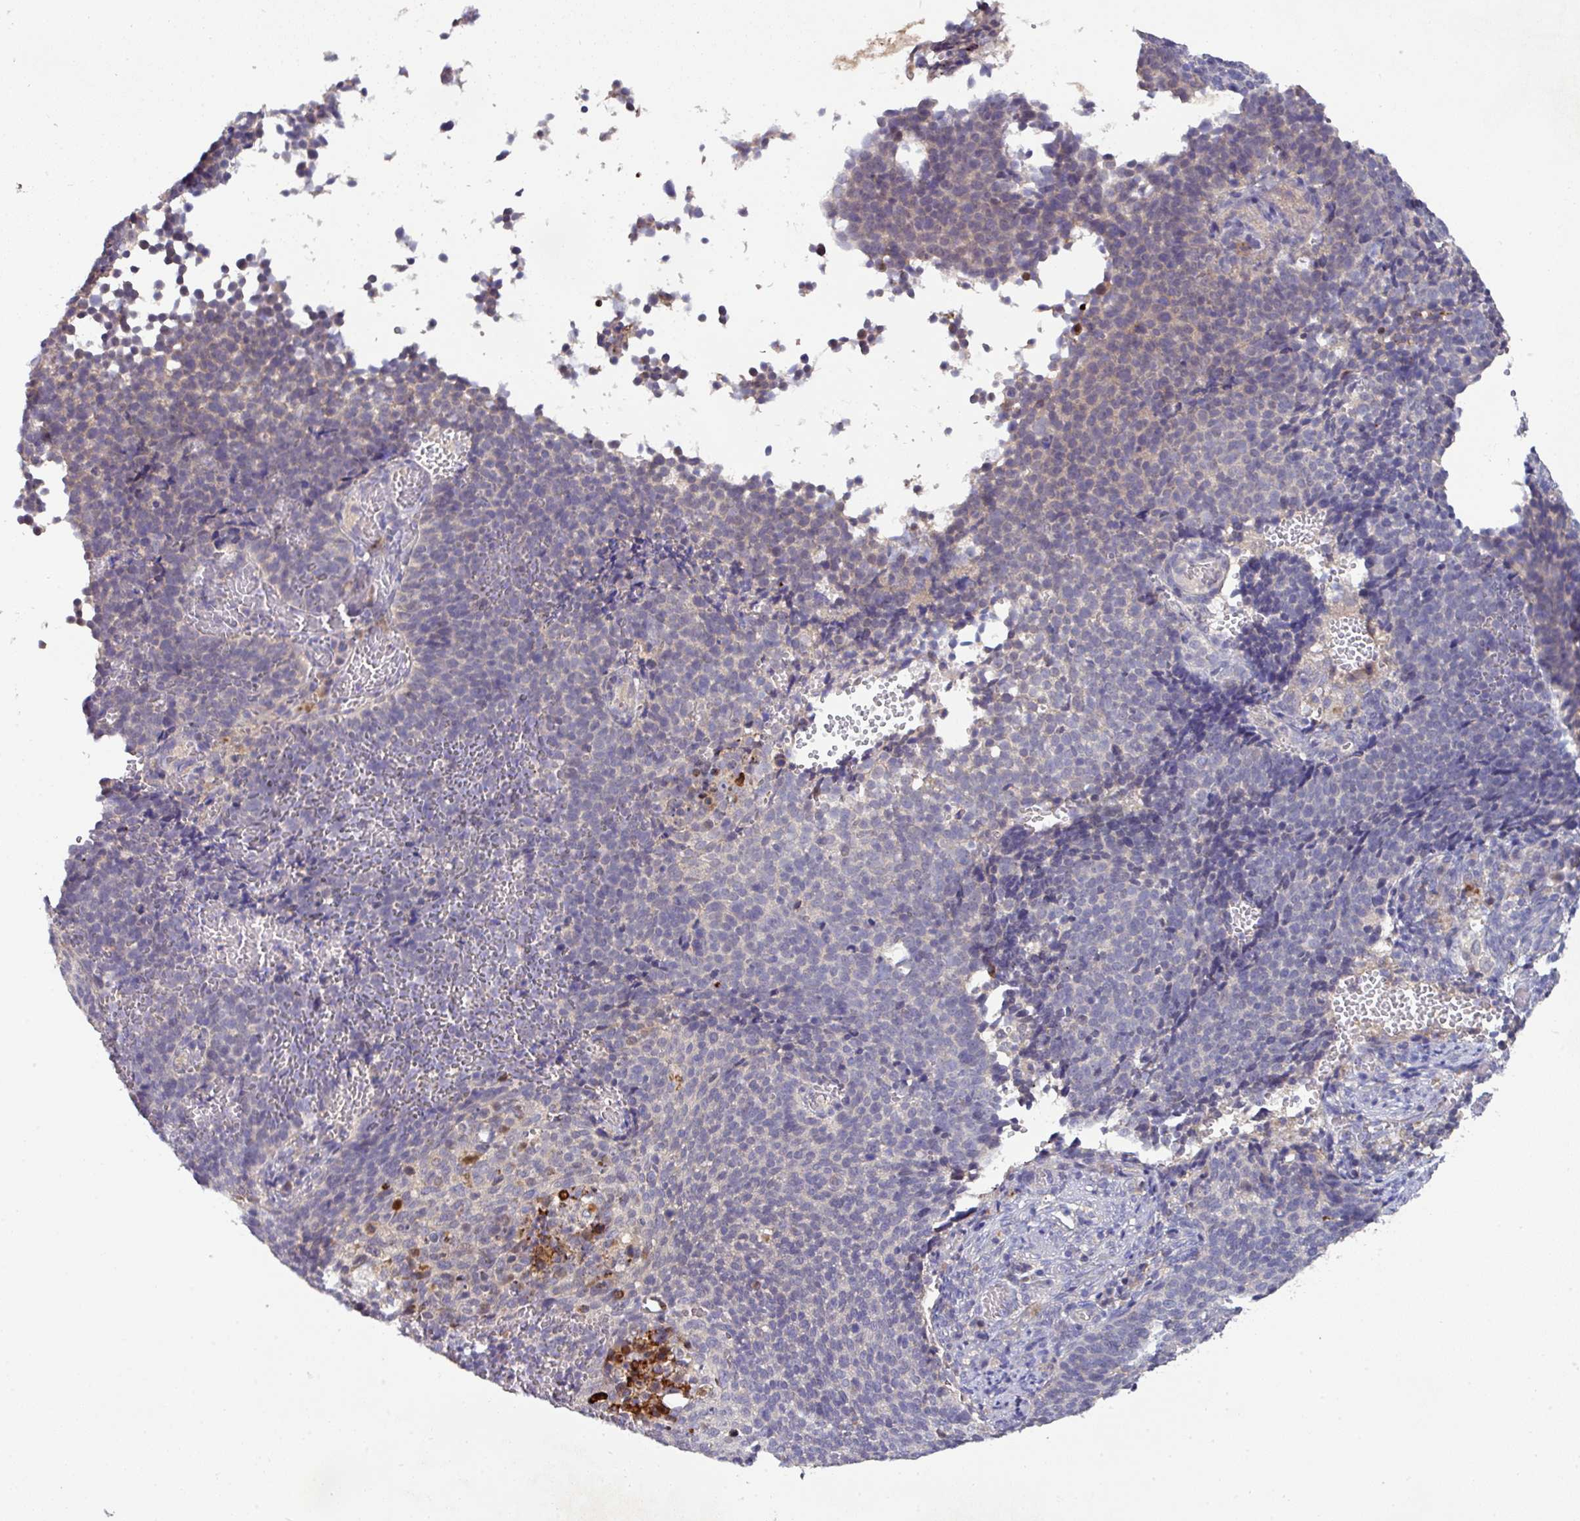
{"staining": {"intensity": "negative", "quantity": "none", "location": "none"}, "tissue": "cervical cancer", "cell_type": "Tumor cells", "image_type": "cancer", "snomed": [{"axis": "morphology", "description": "Normal tissue, NOS"}, {"axis": "morphology", "description": "Squamous cell carcinoma, NOS"}, {"axis": "topography", "description": "Cervix"}], "caption": "Histopathology image shows no significant protein positivity in tumor cells of cervical cancer (squamous cell carcinoma).", "gene": "AEBP2", "patient": {"sex": "female", "age": 39}}